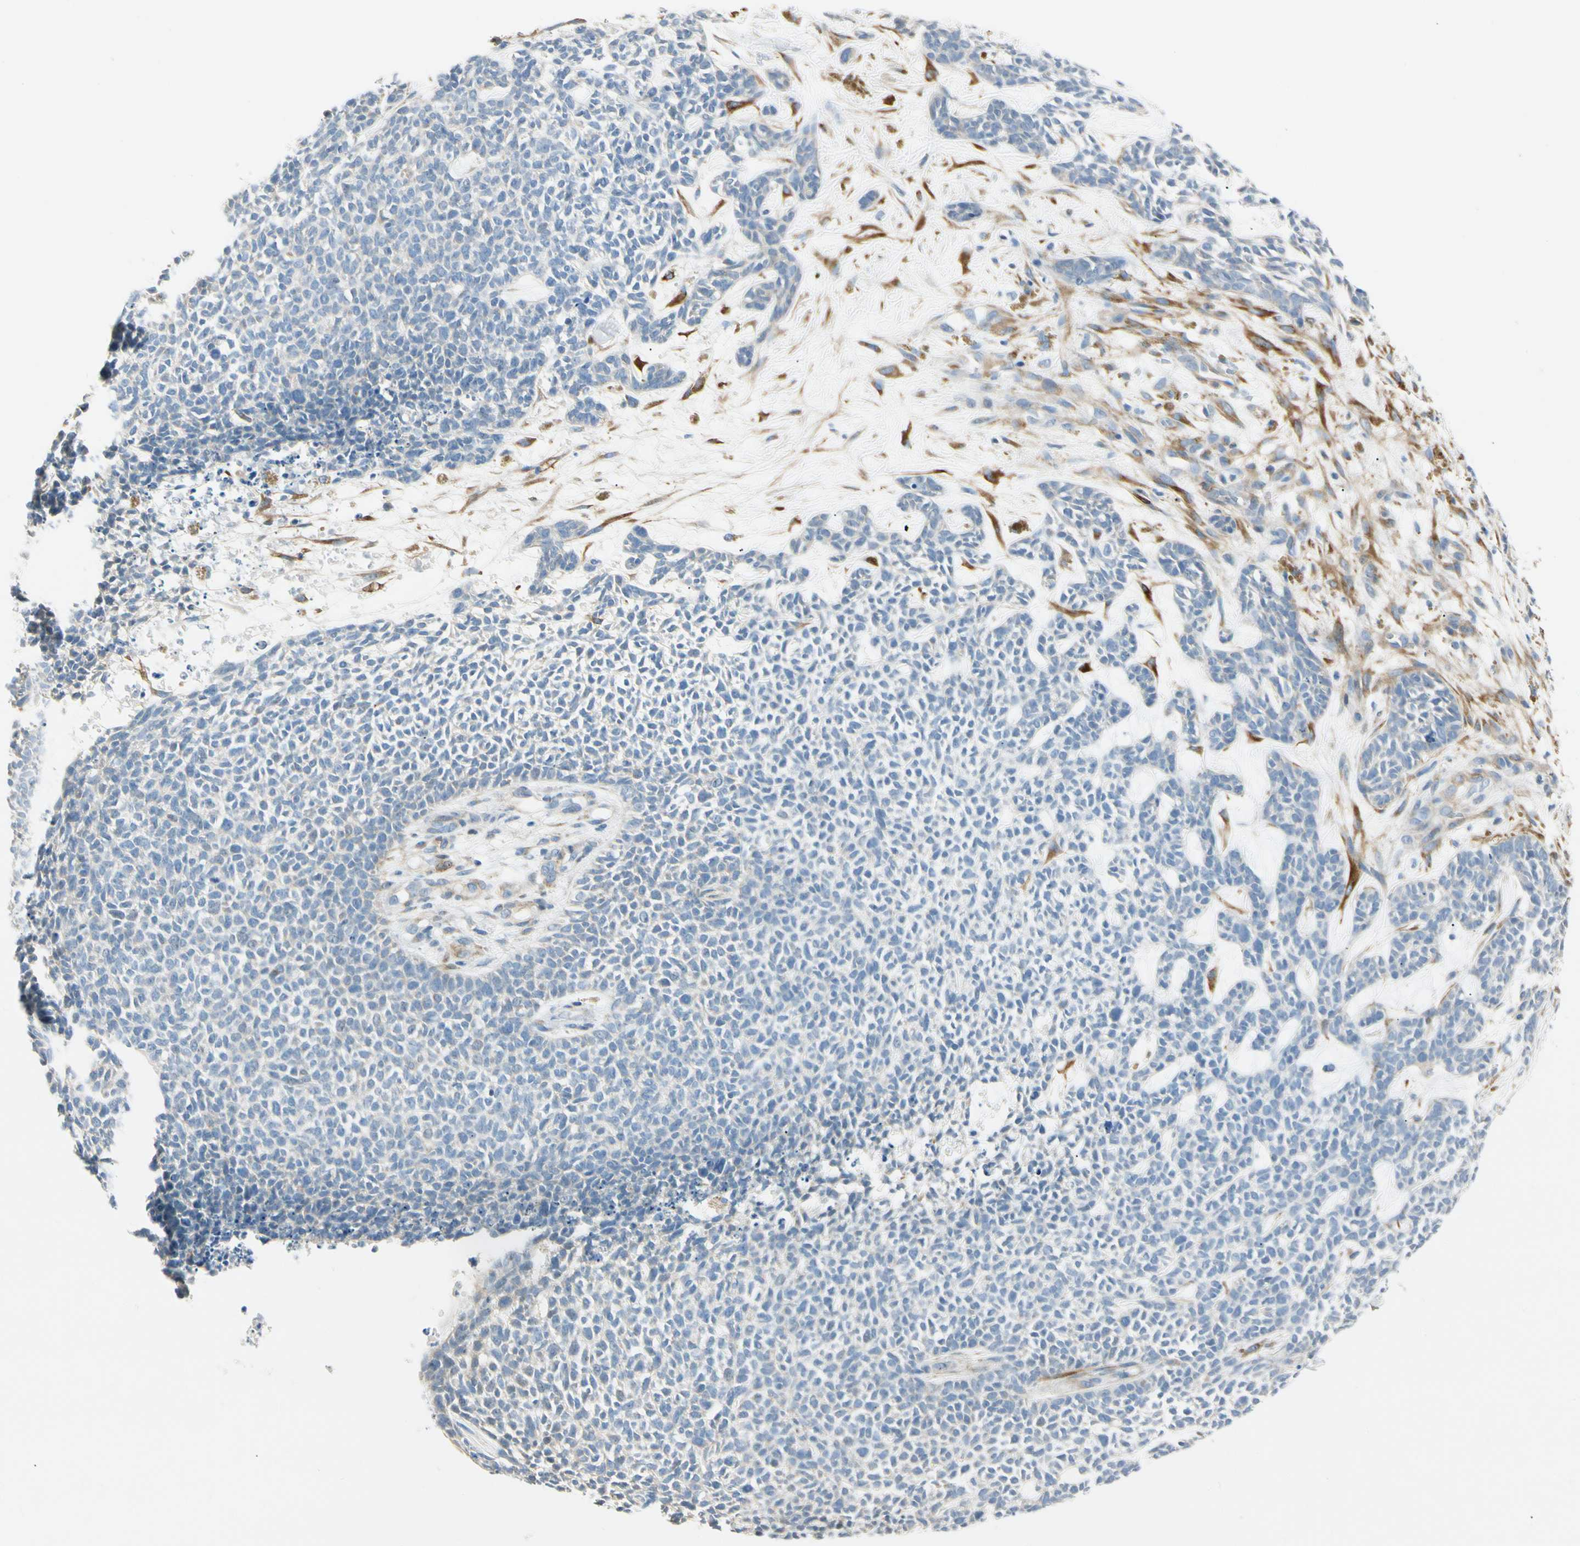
{"staining": {"intensity": "negative", "quantity": "none", "location": "none"}, "tissue": "skin cancer", "cell_type": "Tumor cells", "image_type": "cancer", "snomed": [{"axis": "morphology", "description": "Basal cell carcinoma"}, {"axis": "topography", "description": "Skin"}], "caption": "A photomicrograph of skin cancer stained for a protein displays no brown staining in tumor cells.", "gene": "AMPH", "patient": {"sex": "female", "age": 84}}